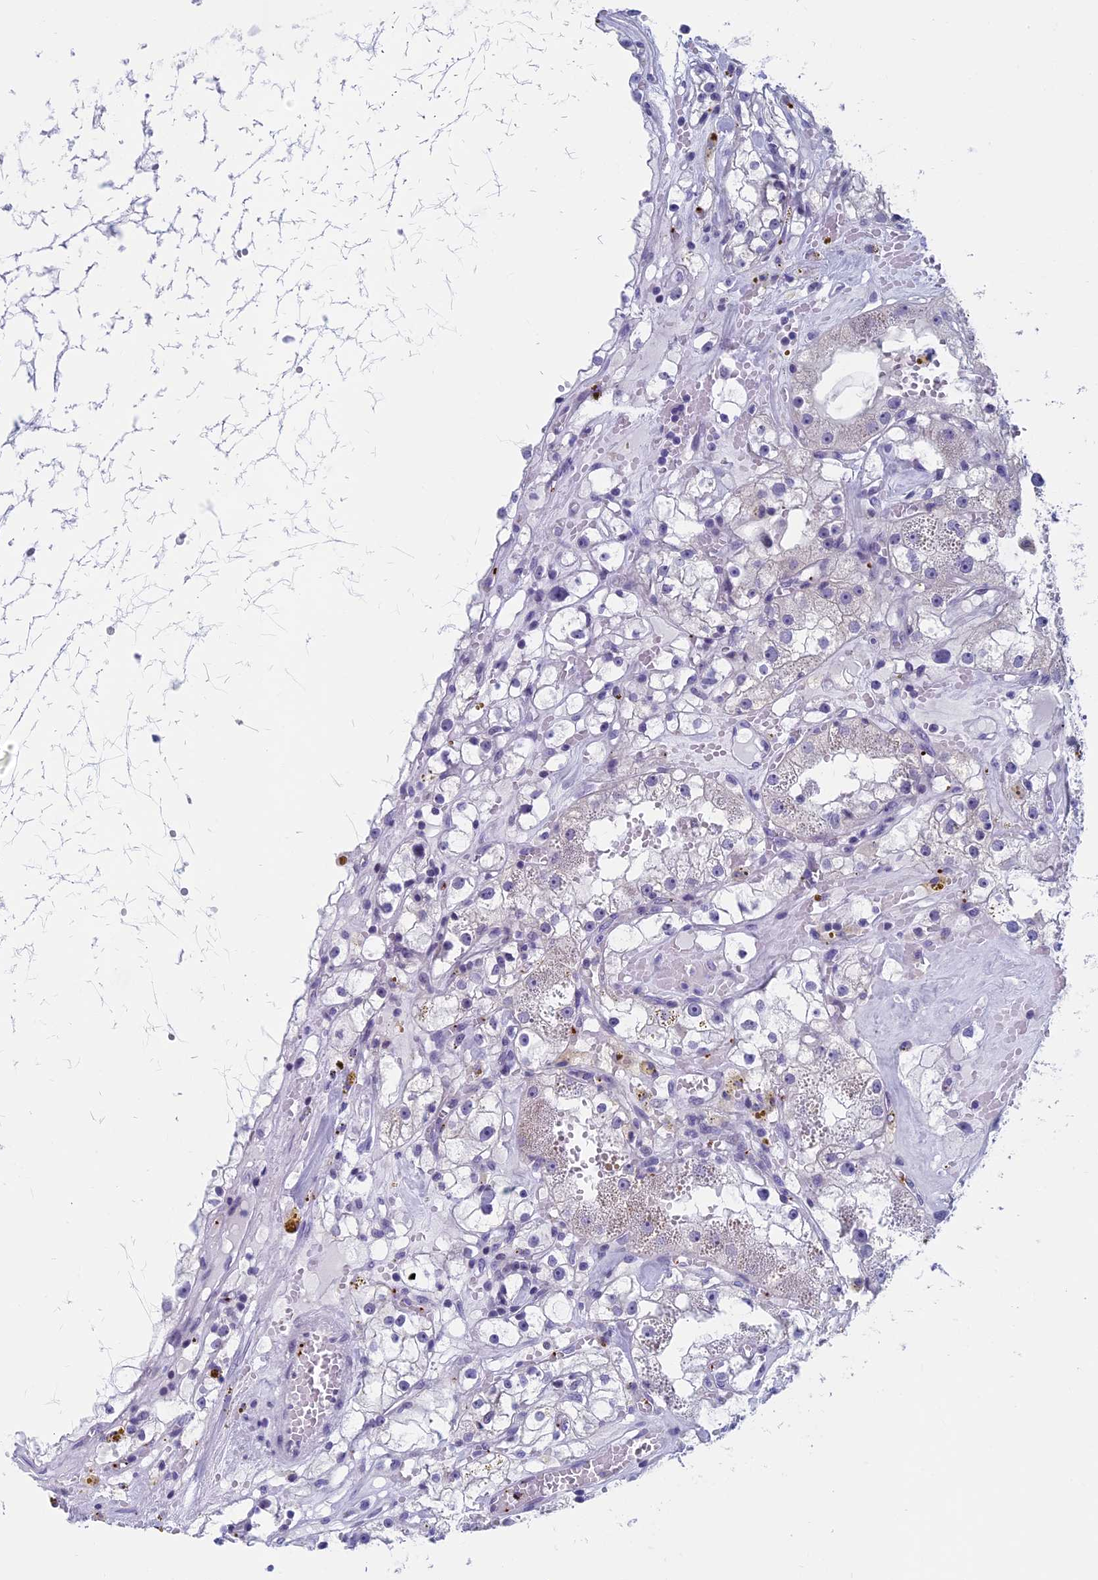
{"staining": {"intensity": "negative", "quantity": "none", "location": "none"}, "tissue": "renal cancer", "cell_type": "Tumor cells", "image_type": "cancer", "snomed": [{"axis": "morphology", "description": "Adenocarcinoma, NOS"}, {"axis": "topography", "description": "Kidney"}], "caption": "This is an IHC histopathology image of renal adenocarcinoma. There is no positivity in tumor cells.", "gene": "AIFM2", "patient": {"sex": "male", "age": 56}}